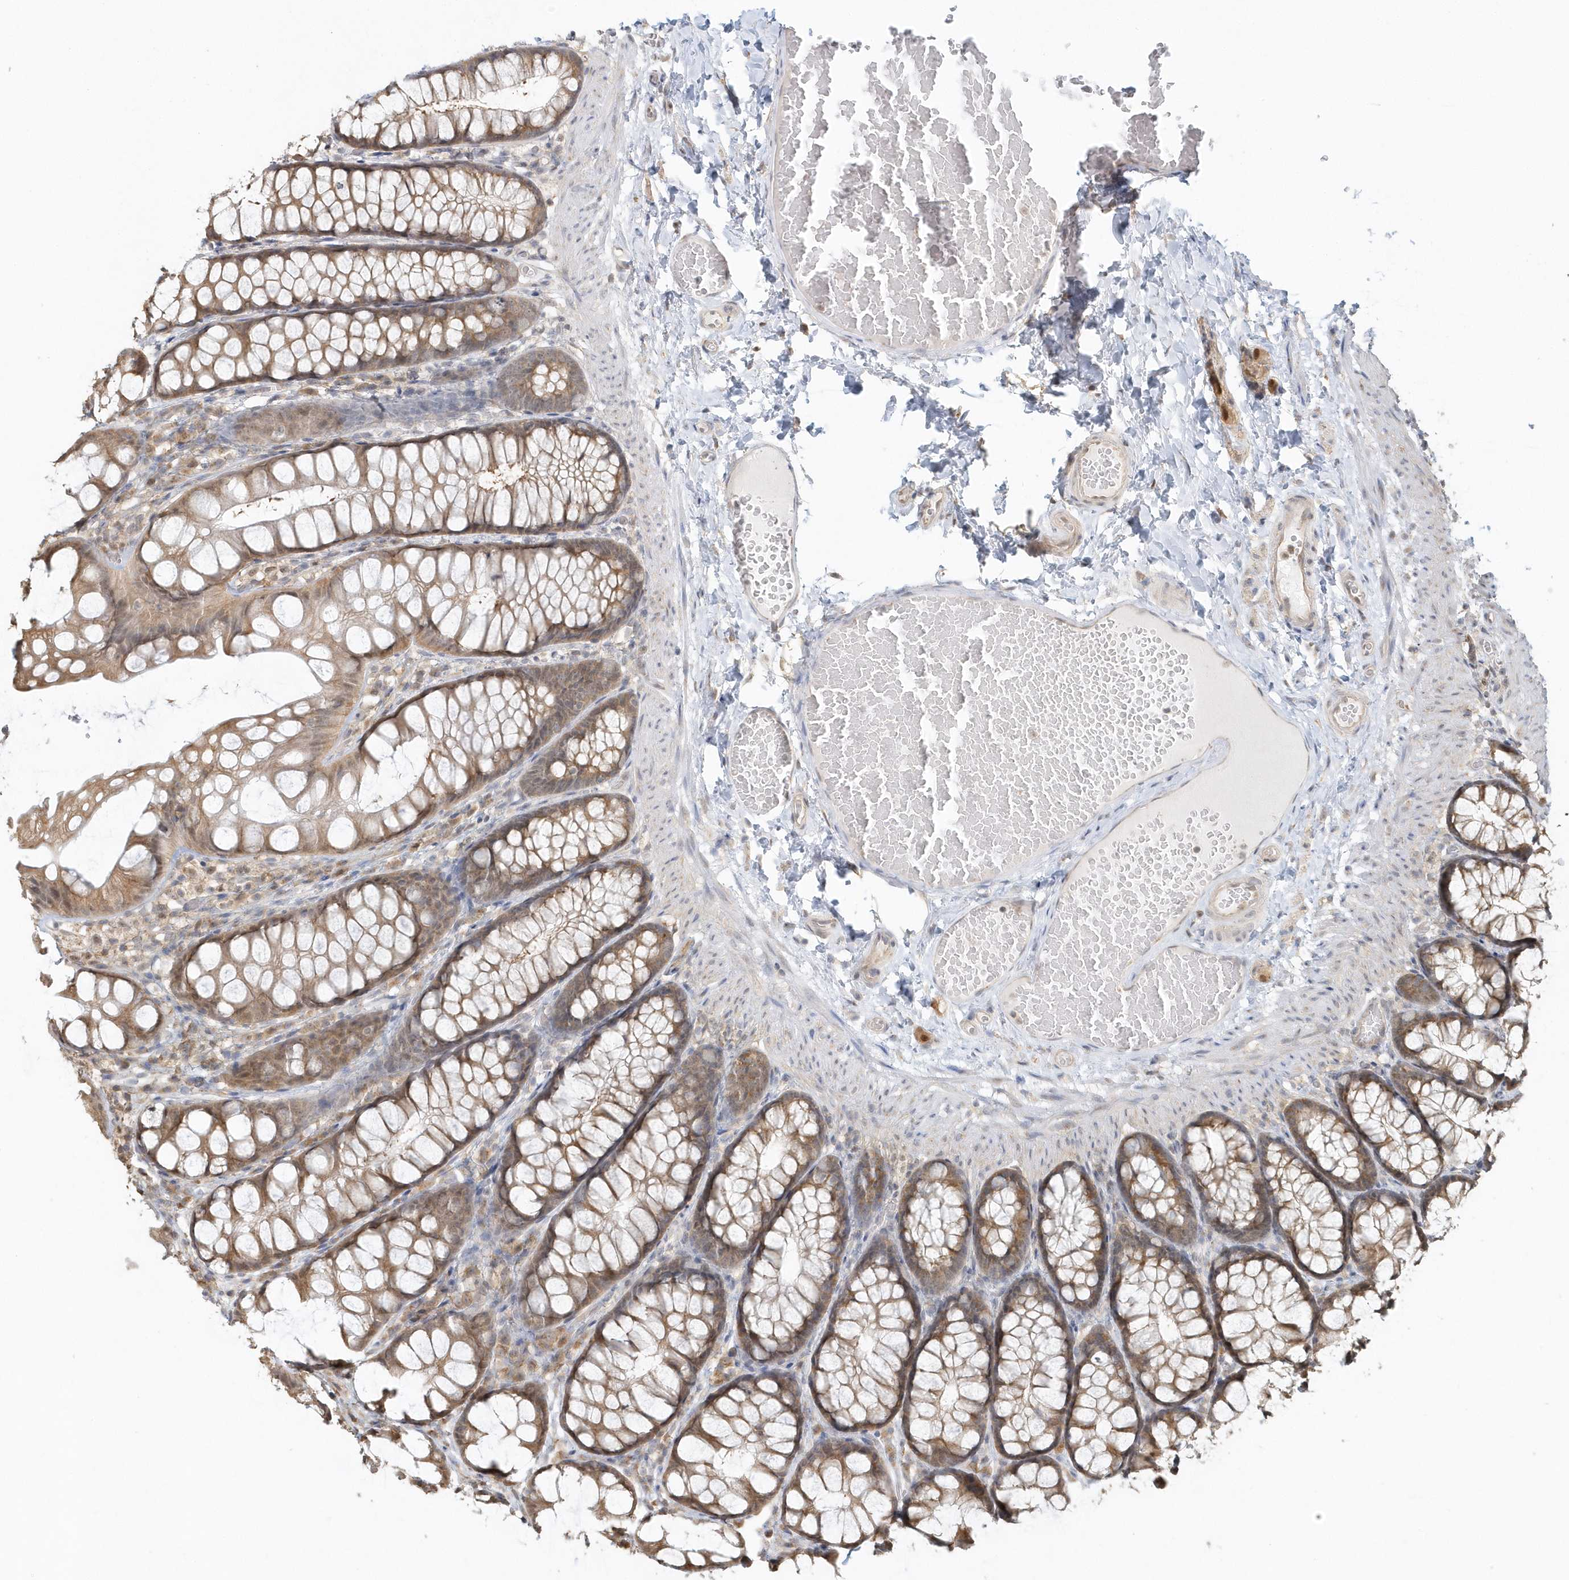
{"staining": {"intensity": "negative", "quantity": "none", "location": "none"}, "tissue": "colon", "cell_type": "Endothelial cells", "image_type": "normal", "snomed": [{"axis": "morphology", "description": "Normal tissue, NOS"}, {"axis": "topography", "description": "Colon"}], "caption": "A histopathology image of colon stained for a protein displays no brown staining in endothelial cells. (DAB (3,3'-diaminobenzidine) immunohistochemistry with hematoxylin counter stain).", "gene": "PSMD6", "patient": {"sex": "male", "age": 47}}